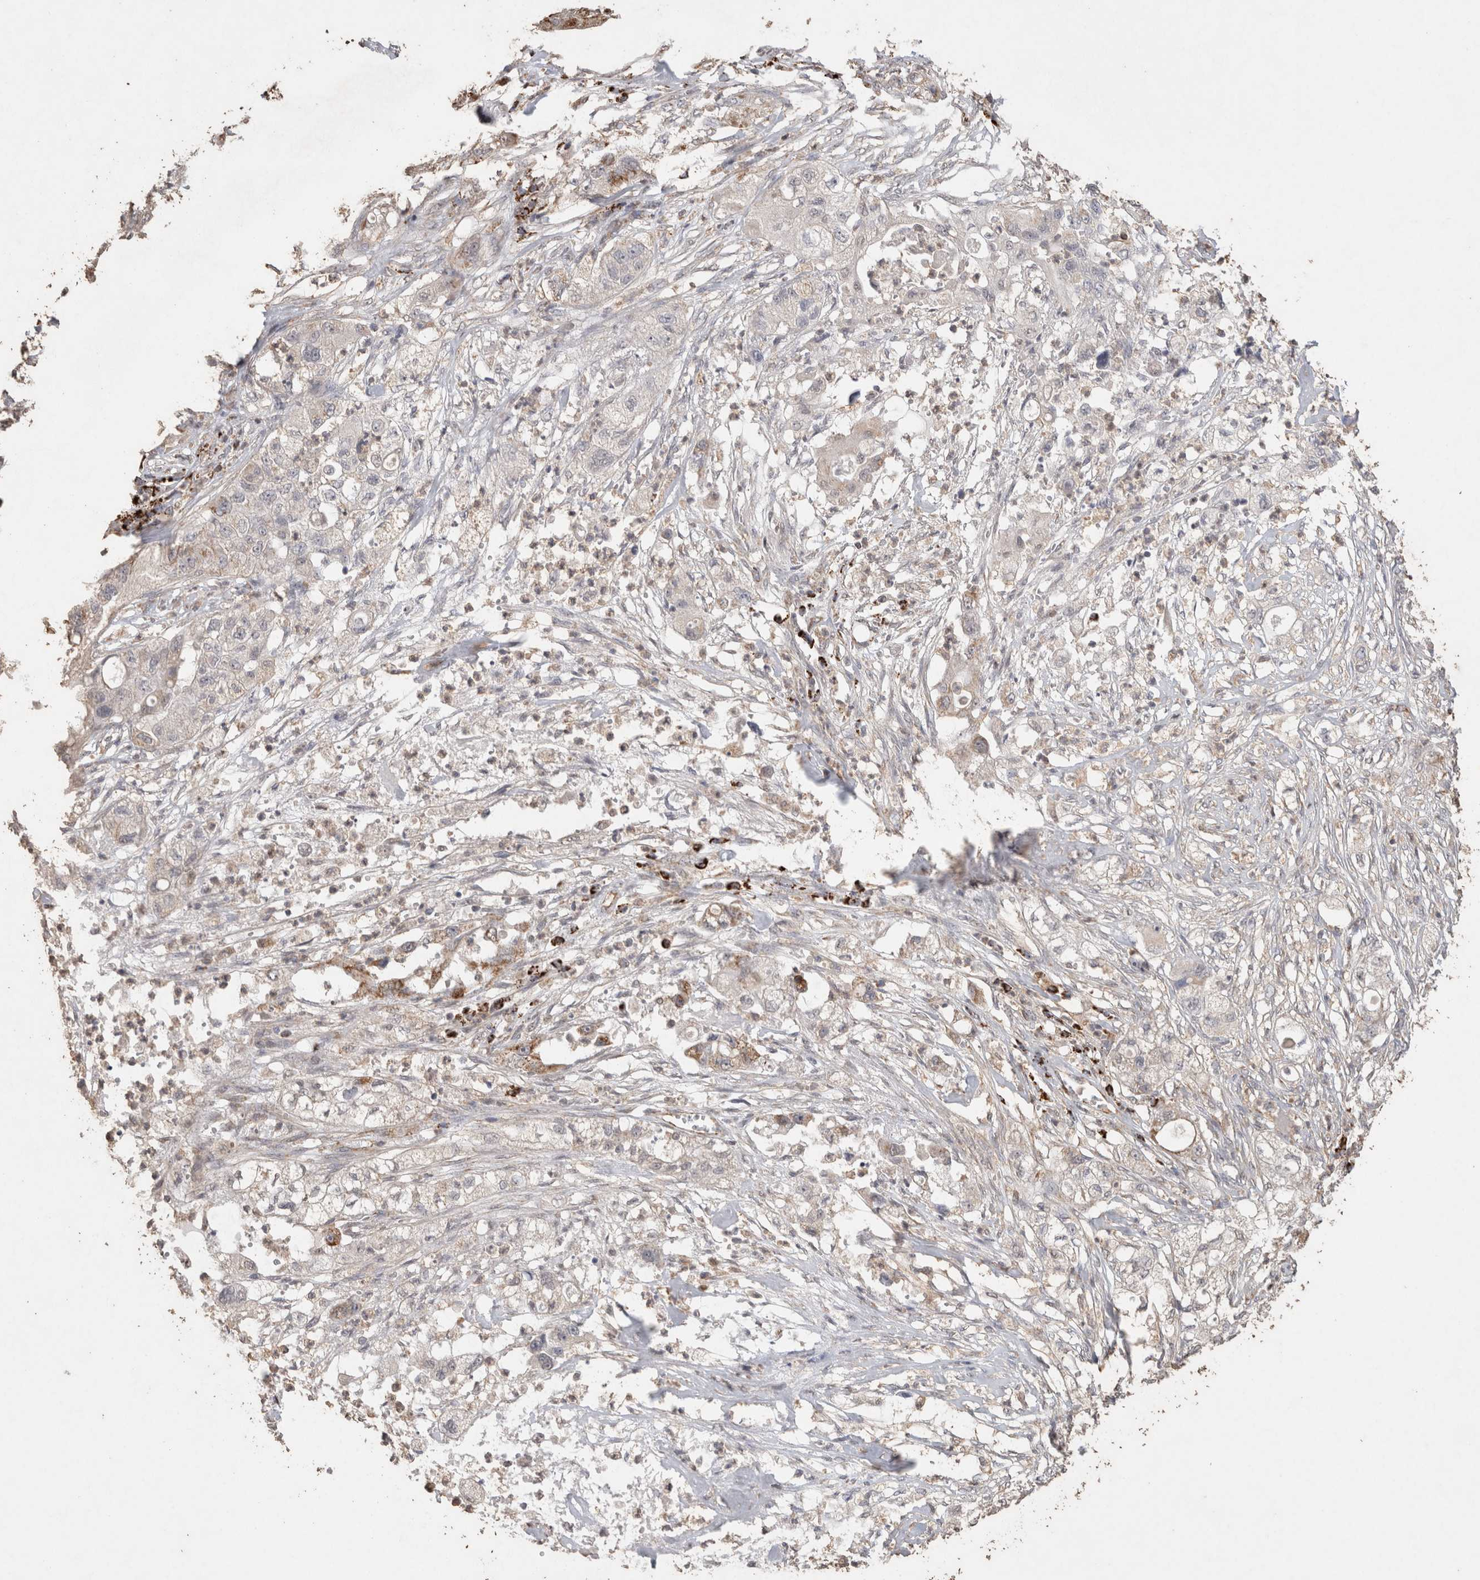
{"staining": {"intensity": "weak", "quantity": "<25%", "location": "cytoplasmic/membranous"}, "tissue": "pancreatic cancer", "cell_type": "Tumor cells", "image_type": "cancer", "snomed": [{"axis": "morphology", "description": "Adenocarcinoma, NOS"}, {"axis": "topography", "description": "Pancreas"}], "caption": "The histopathology image shows no significant expression in tumor cells of pancreatic cancer (adenocarcinoma). (Immunohistochemistry (ihc), brightfield microscopy, high magnification).", "gene": "ACADM", "patient": {"sex": "female", "age": 78}}